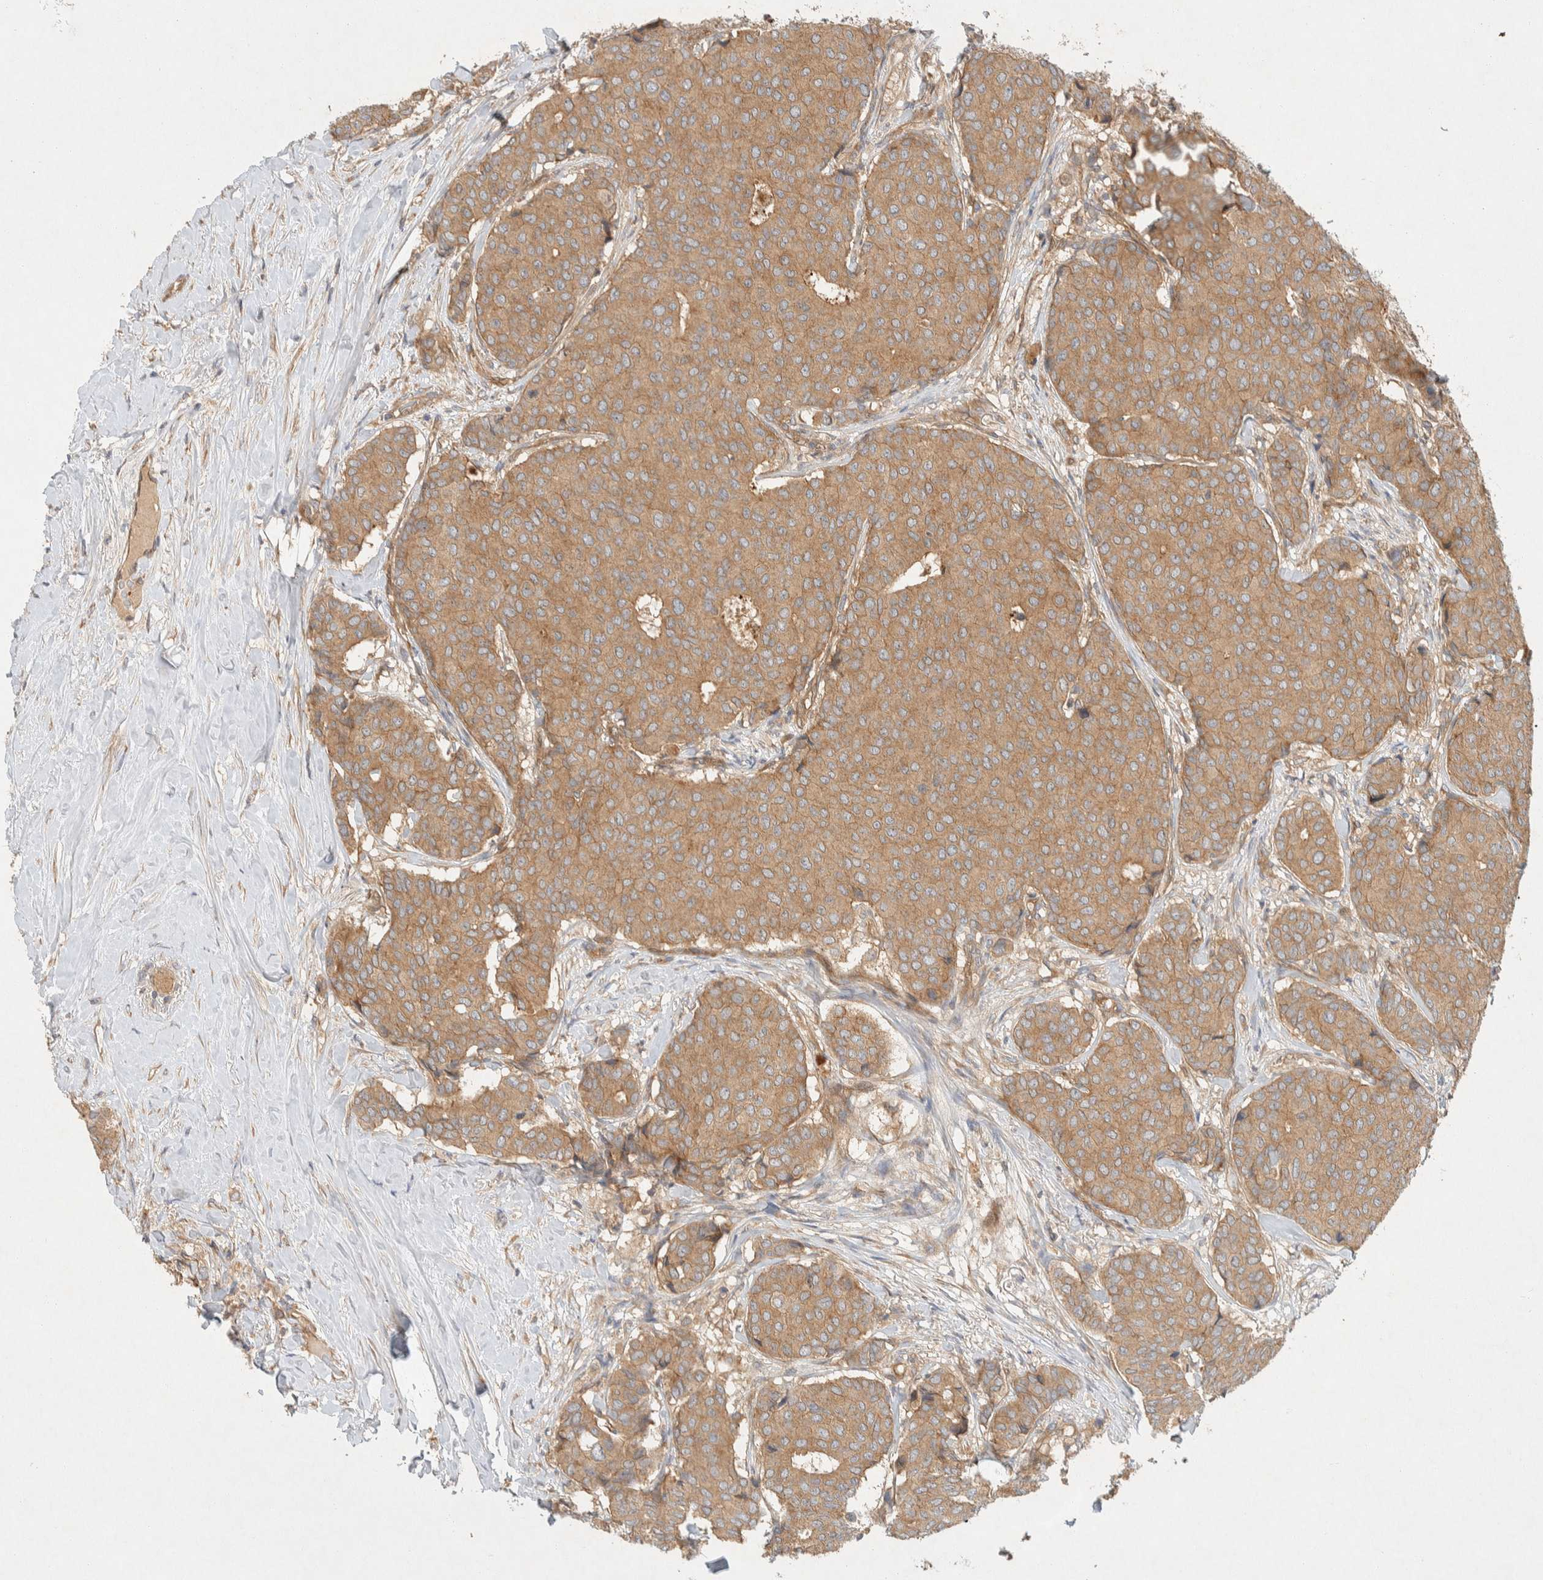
{"staining": {"intensity": "moderate", "quantity": ">75%", "location": "cytoplasmic/membranous"}, "tissue": "breast cancer", "cell_type": "Tumor cells", "image_type": "cancer", "snomed": [{"axis": "morphology", "description": "Duct carcinoma"}, {"axis": "topography", "description": "Breast"}], "caption": "Brown immunohistochemical staining in infiltrating ductal carcinoma (breast) exhibits moderate cytoplasmic/membranous positivity in about >75% of tumor cells.", "gene": "PXK", "patient": {"sex": "female", "age": 75}}